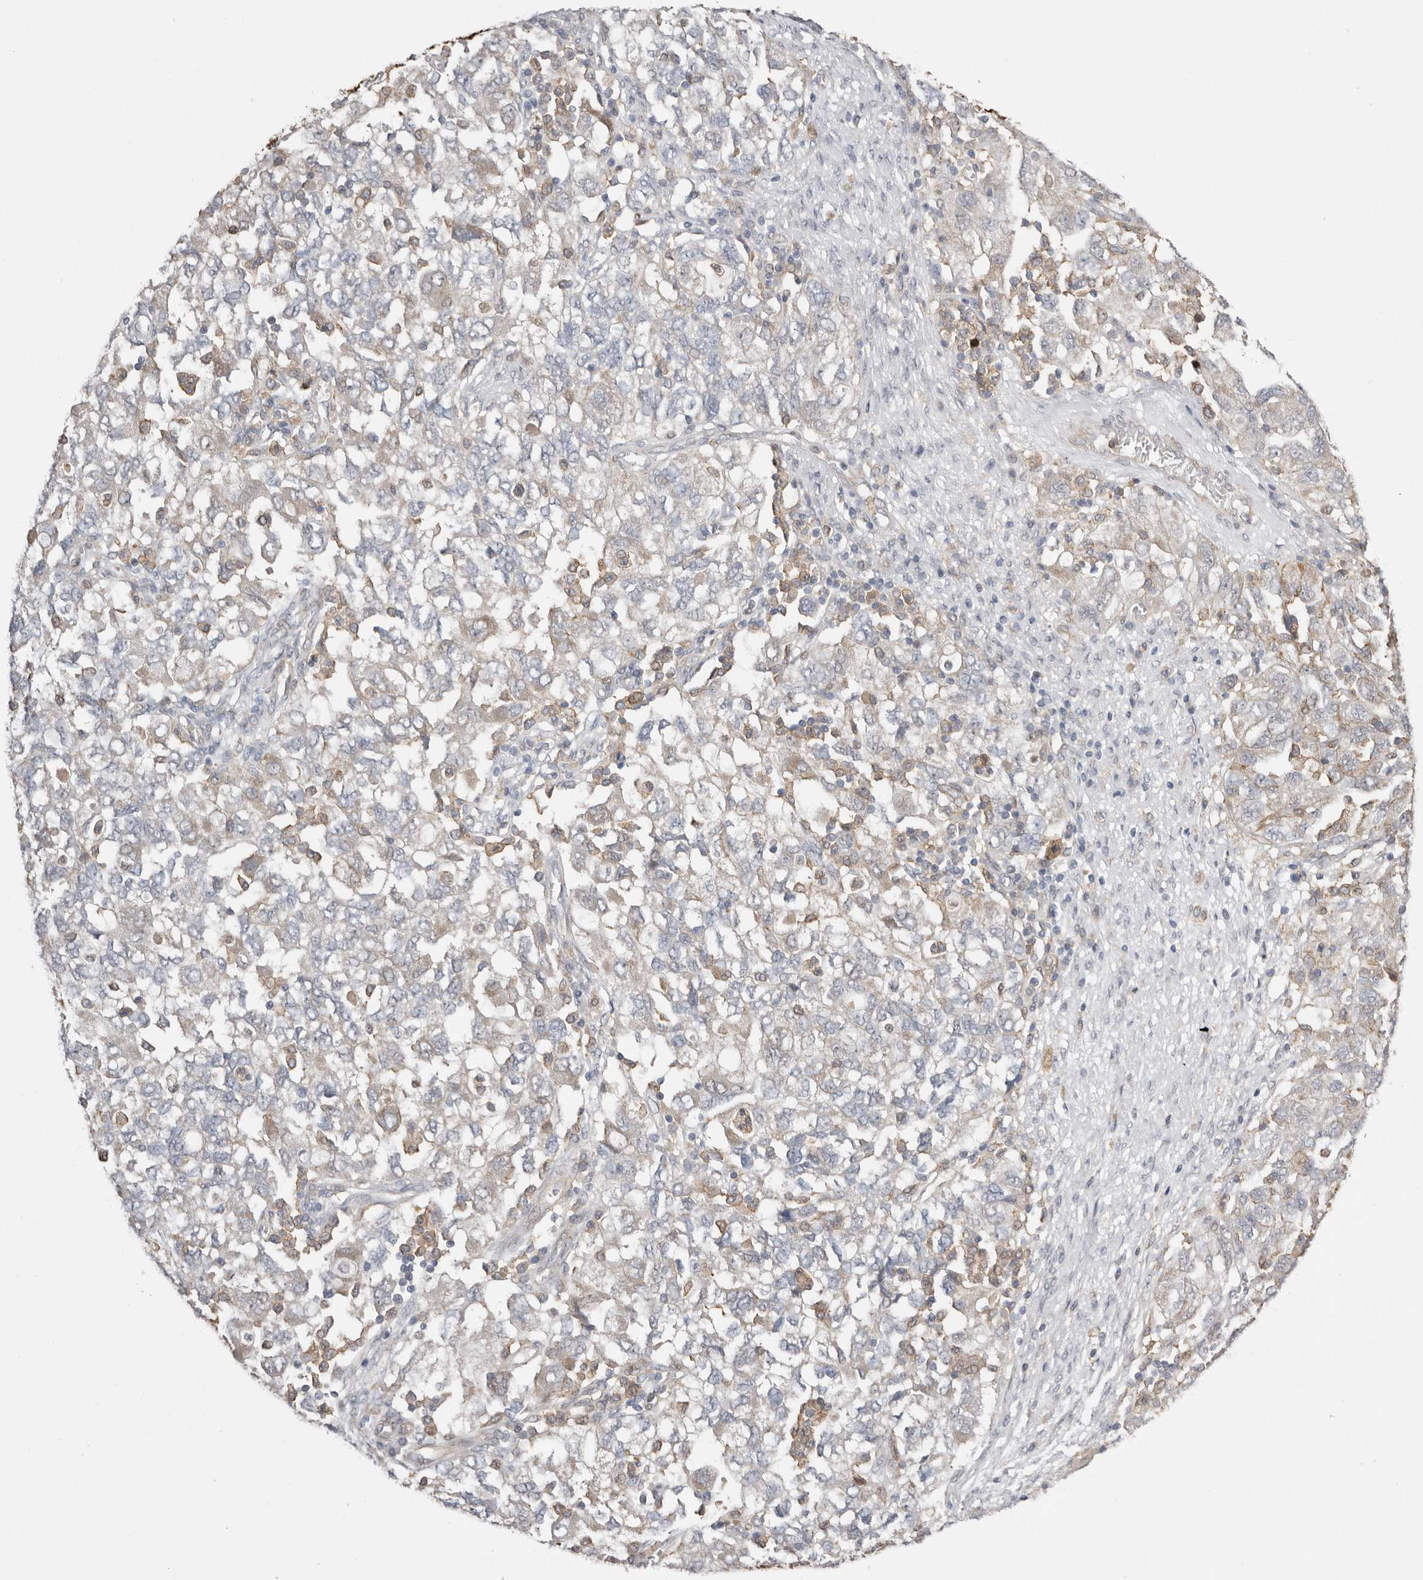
{"staining": {"intensity": "negative", "quantity": "none", "location": "none"}, "tissue": "ovarian cancer", "cell_type": "Tumor cells", "image_type": "cancer", "snomed": [{"axis": "morphology", "description": "Carcinoma, NOS"}, {"axis": "morphology", "description": "Cystadenocarcinoma, serous, NOS"}, {"axis": "topography", "description": "Ovary"}], "caption": "Immunohistochemistry micrograph of ovarian carcinoma stained for a protein (brown), which displays no expression in tumor cells.", "gene": "MSRB2", "patient": {"sex": "female", "age": 69}}